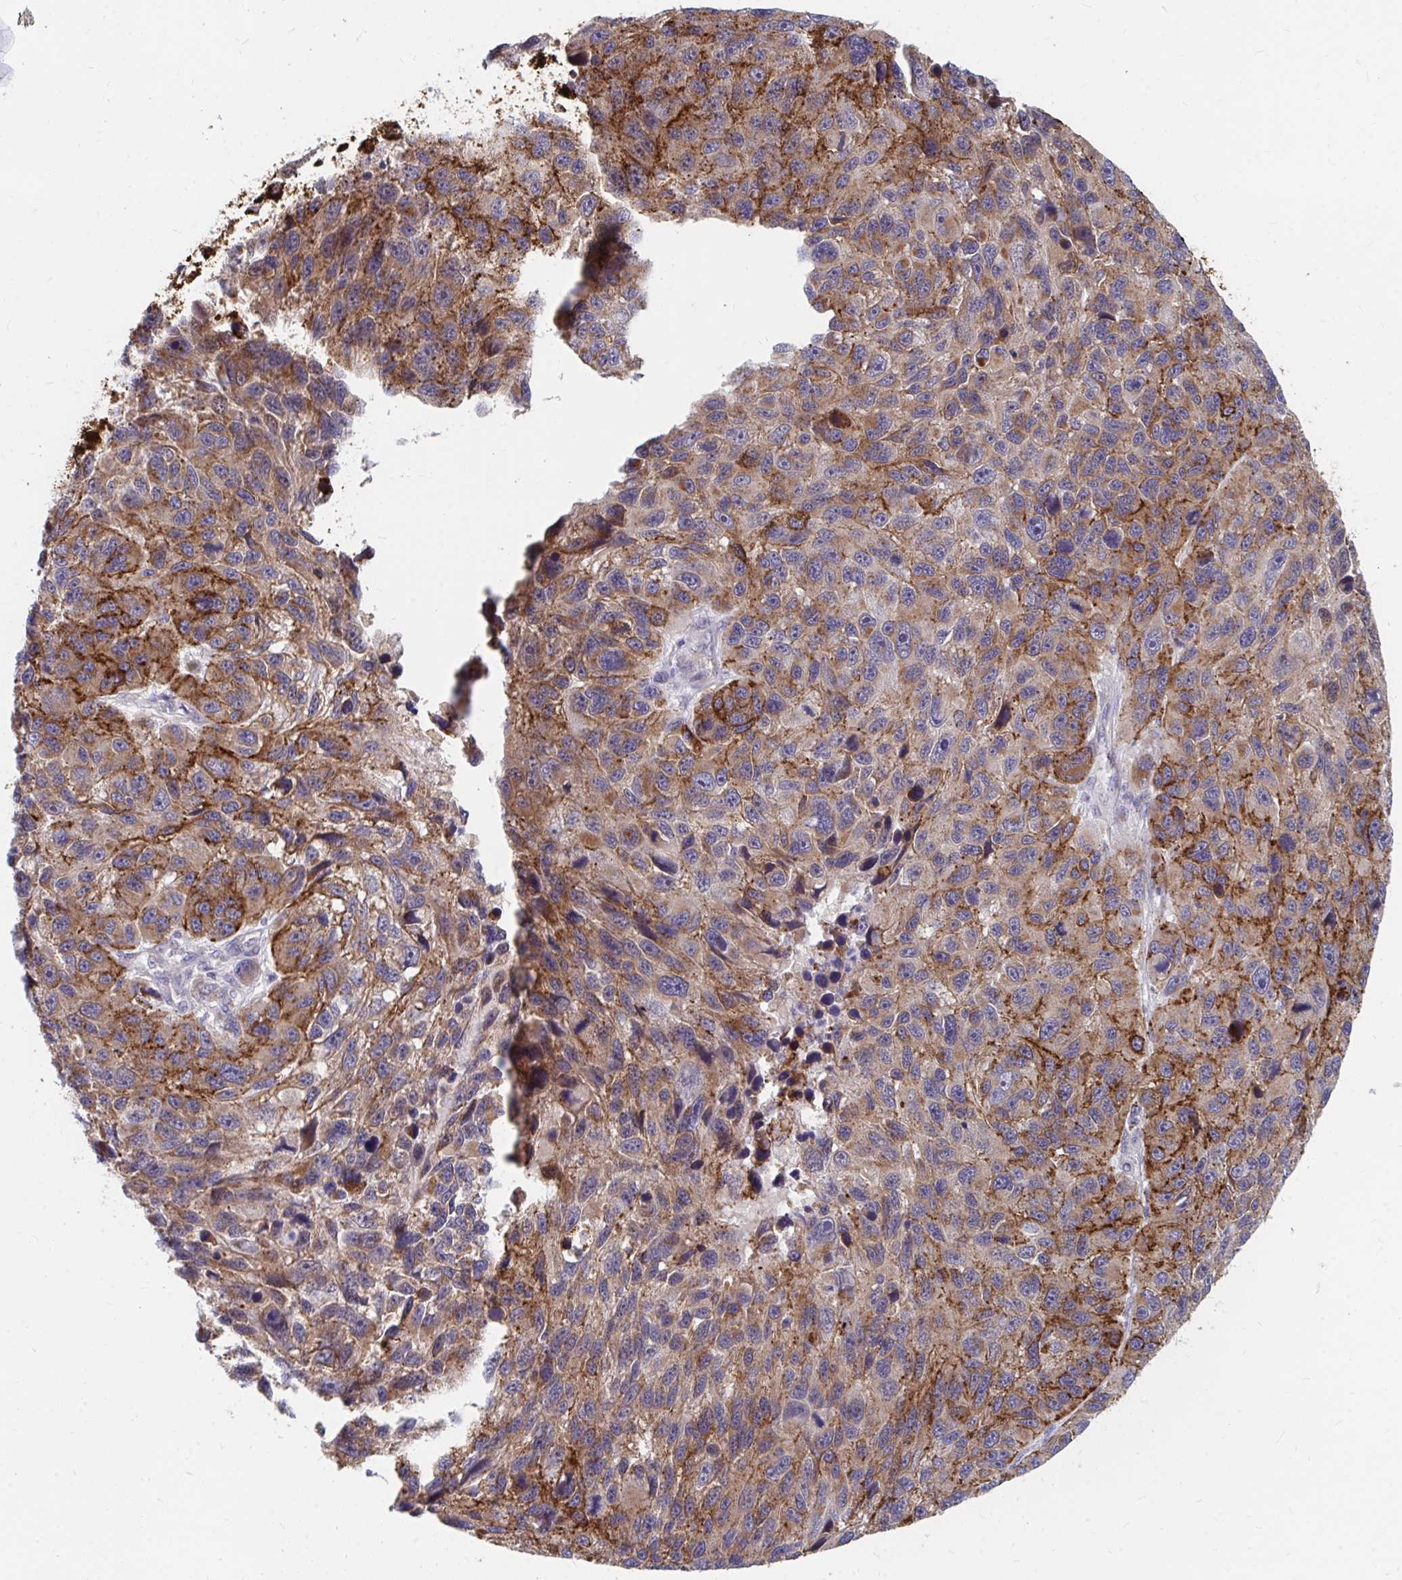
{"staining": {"intensity": "moderate", "quantity": ">75%", "location": "cytoplasmic/membranous"}, "tissue": "melanoma", "cell_type": "Tumor cells", "image_type": "cancer", "snomed": [{"axis": "morphology", "description": "Malignant melanoma, NOS"}, {"axis": "topography", "description": "Skin"}], "caption": "Human melanoma stained for a protein (brown) displays moderate cytoplasmic/membranous positive expression in about >75% of tumor cells.", "gene": "PABIR3", "patient": {"sex": "male", "age": 53}}